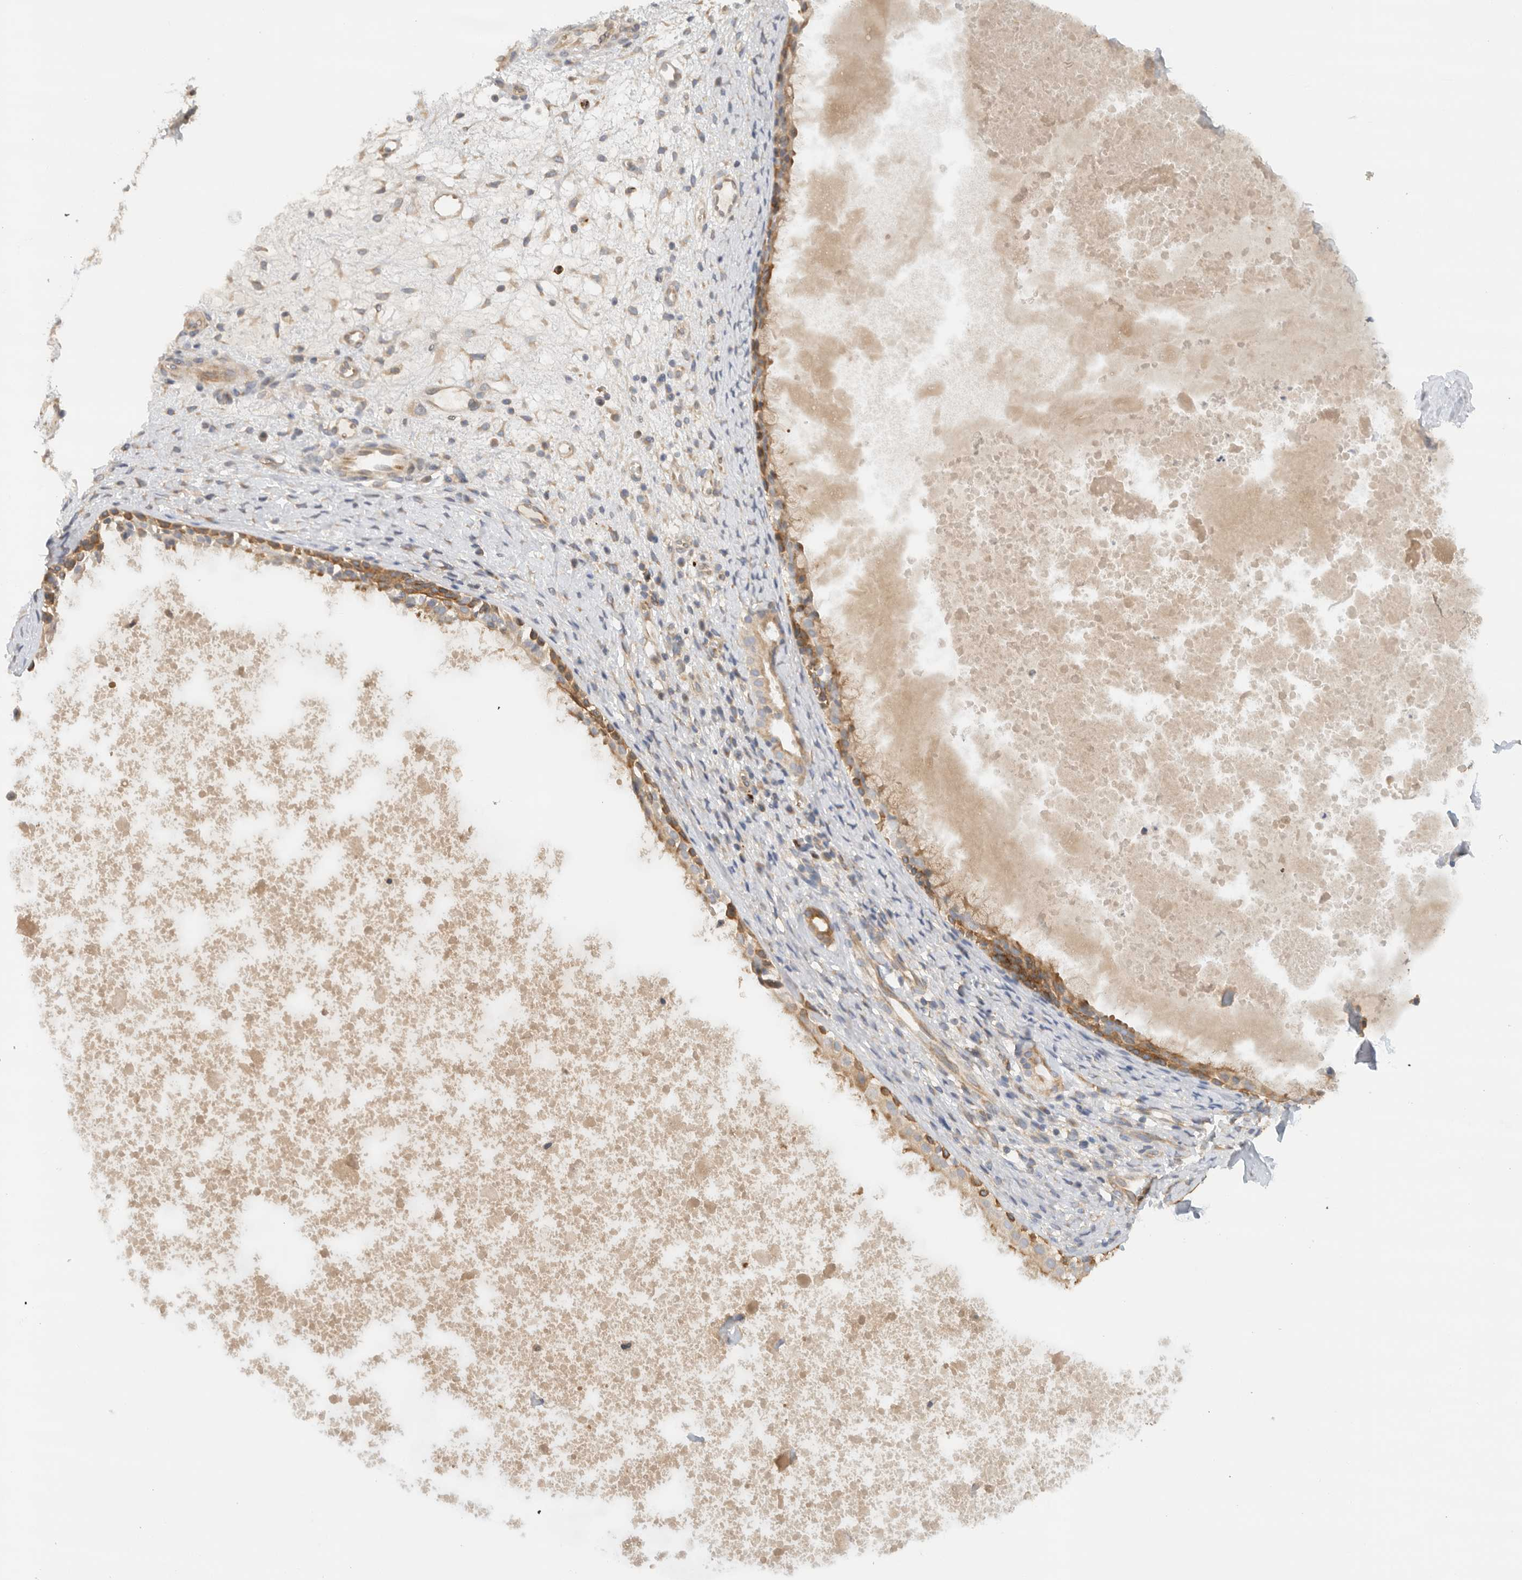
{"staining": {"intensity": "moderate", "quantity": ">75%", "location": "cytoplasmic/membranous"}, "tissue": "nasopharynx", "cell_type": "Respiratory epithelial cells", "image_type": "normal", "snomed": [{"axis": "morphology", "description": "Normal tissue, NOS"}, {"axis": "topography", "description": "Nasopharynx"}], "caption": "Moderate cytoplasmic/membranous protein expression is identified in approximately >75% of respiratory epithelial cells in nasopharynx.", "gene": "PUM1", "patient": {"sex": "male", "age": 22}}